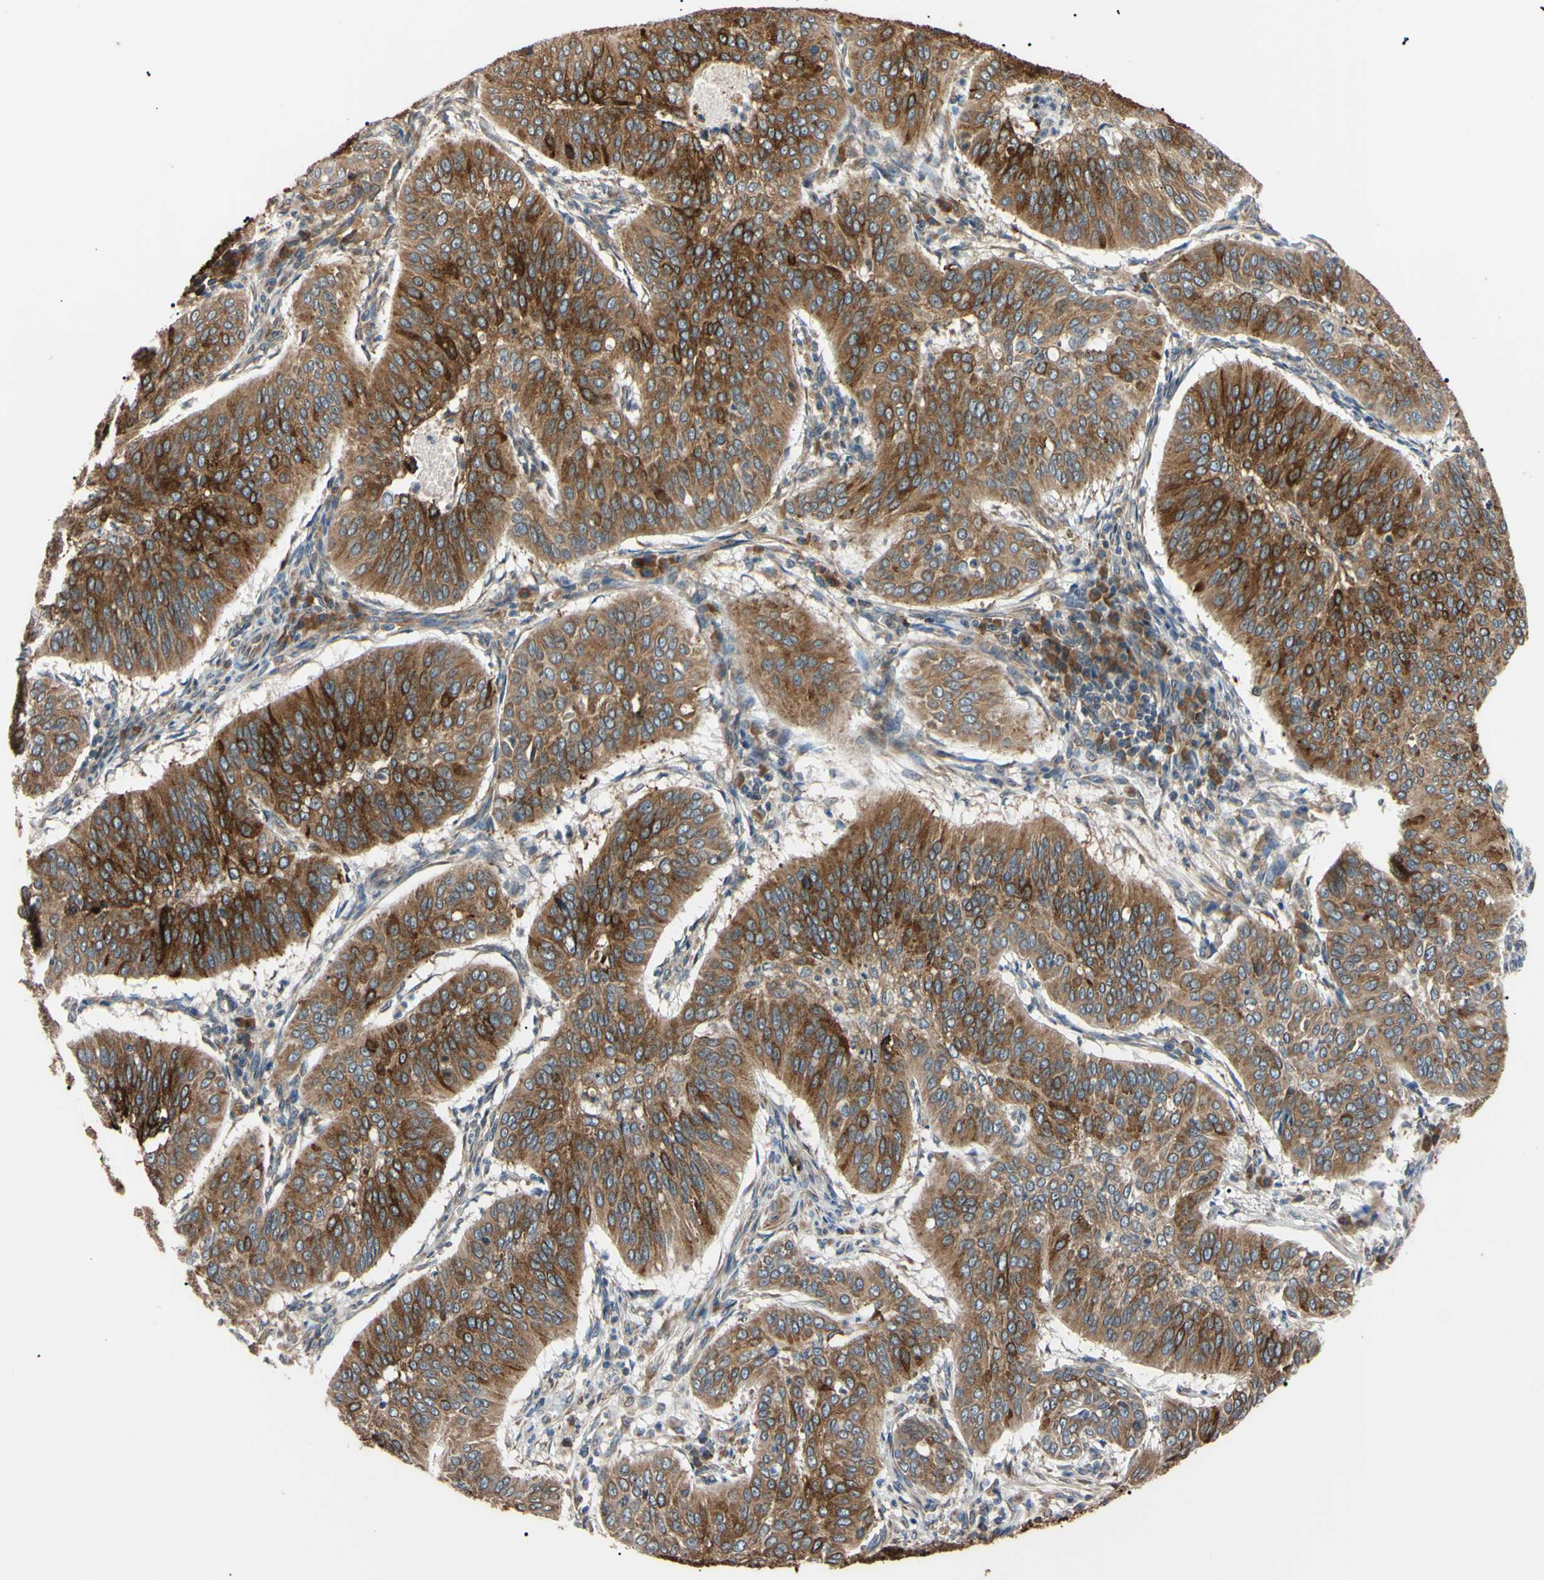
{"staining": {"intensity": "strong", "quantity": ">75%", "location": "cytoplasmic/membranous"}, "tissue": "cervical cancer", "cell_type": "Tumor cells", "image_type": "cancer", "snomed": [{"axis": "morphology", "description": "Normal tissue, NOS"}, {"axis": "morphology", "description": "Squamous cell carcinoma, NOS"}, {"axis": "topography", "description": "Cervix"}], "caption": "Immunohistochemistry (IHC) of human cervical squamous cell carcinoma demonstrates high levels of strong cytoplasmic/membranous staining in approximately >75% of tumor cells.", "gene": "VAPA", "patient": {"sex": "female", "age": 39}}